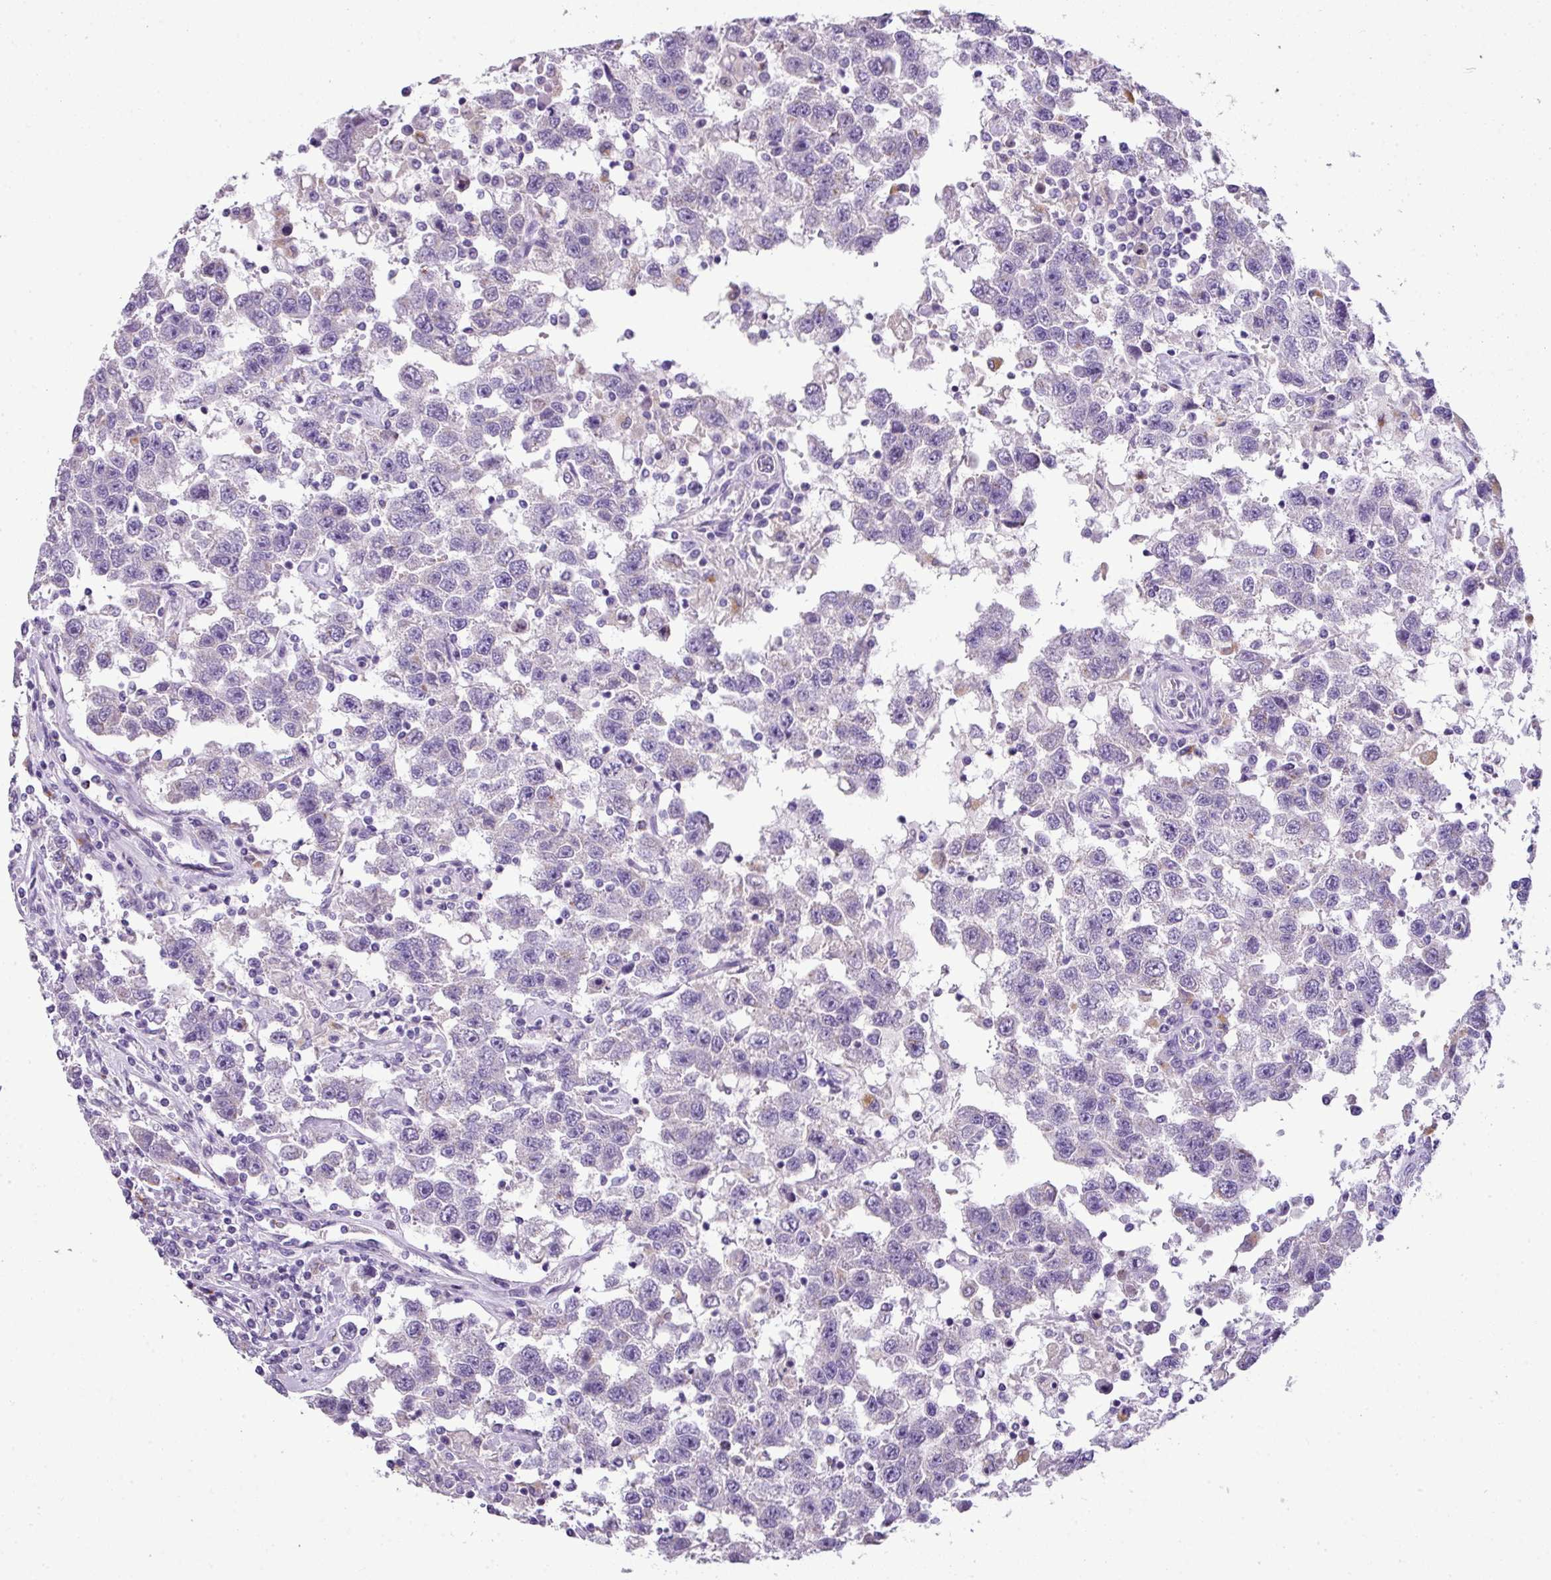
{"staining": {"intensity": "negative", "quantity": "none", "location": "none"}, "tissue": "testis cancer", "cell_type": "Tumor cells", "image_type": "cancer", "snomed": [{"axis": "morphology", "description": "Seminoma, NOS"}, {"axis": "topography", "description": "Testis"}], "caption": "The immunohistochemistry (IHC) micrograph has no significant expression in tumor cells of testis seminoma tissue.", "gene": "ZNF568", "patient": {"sex": "male", "age": 41}}